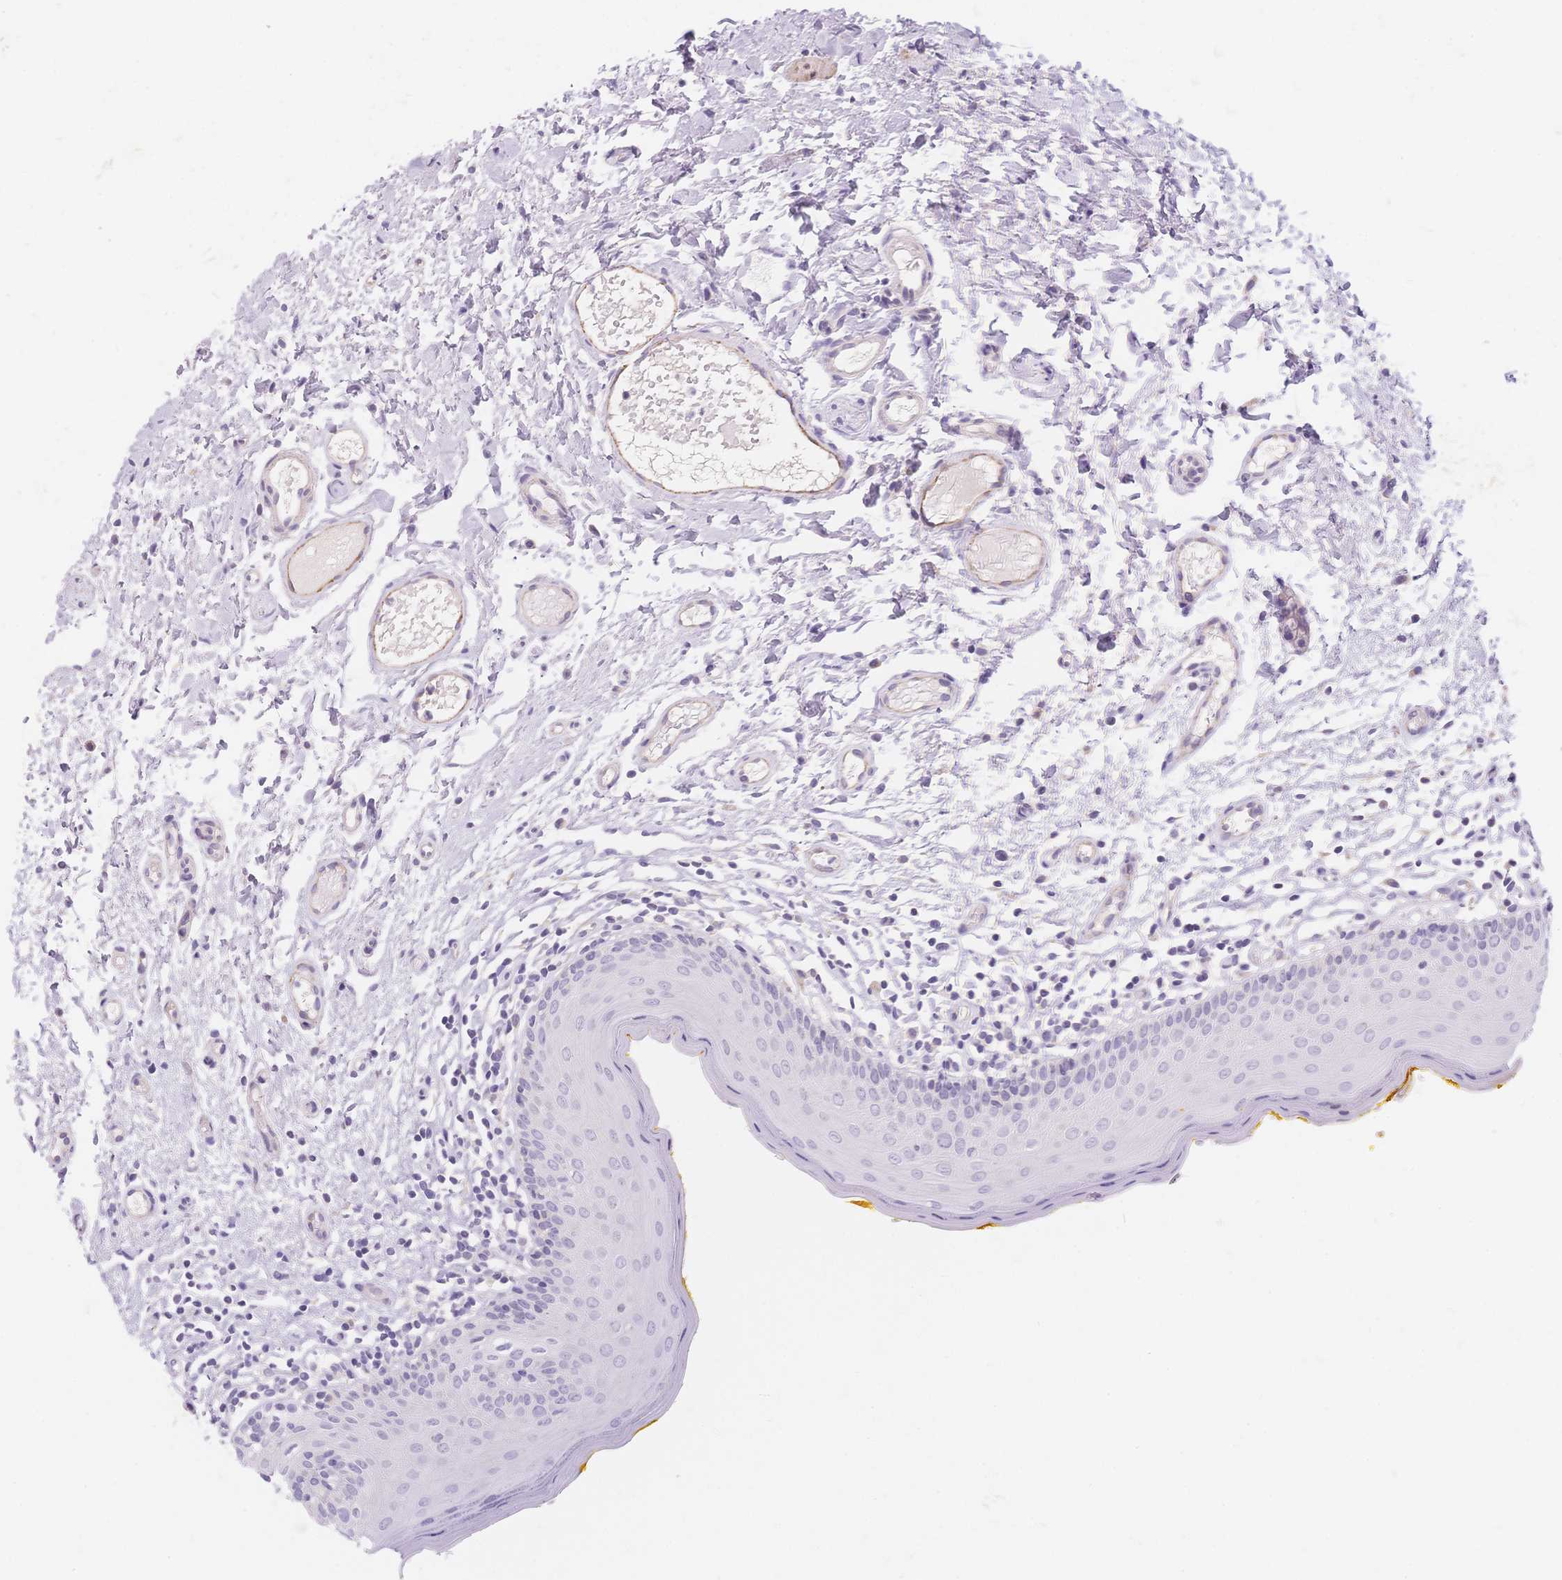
{"staining": {"intensity": "negative", "quantity": "none", "location": "none"}, "tissue": "oral mucosa", "cell_type": "Squamous epithelial cells", "image_type": "normal", "snomed": [{"axis": "morphology", "description": "Normal tissue, NOS"}, {"axis": "topography", "description": "Oral tissue"}, {"axis": "topography", "description": "Tounge, NOS"}], "caption": "An immunohistochemistry photomicrograph of normal oral mucosa is shown. There is no staining in squamous epithelial cells of oral mucosa. (Stains: DAB IHC with hematoxylin counter stain, Microscopy: brightfield microscopy at high magnification).", "gene": "SMYD1", "patient": {"sex": "female", "age": 58}}